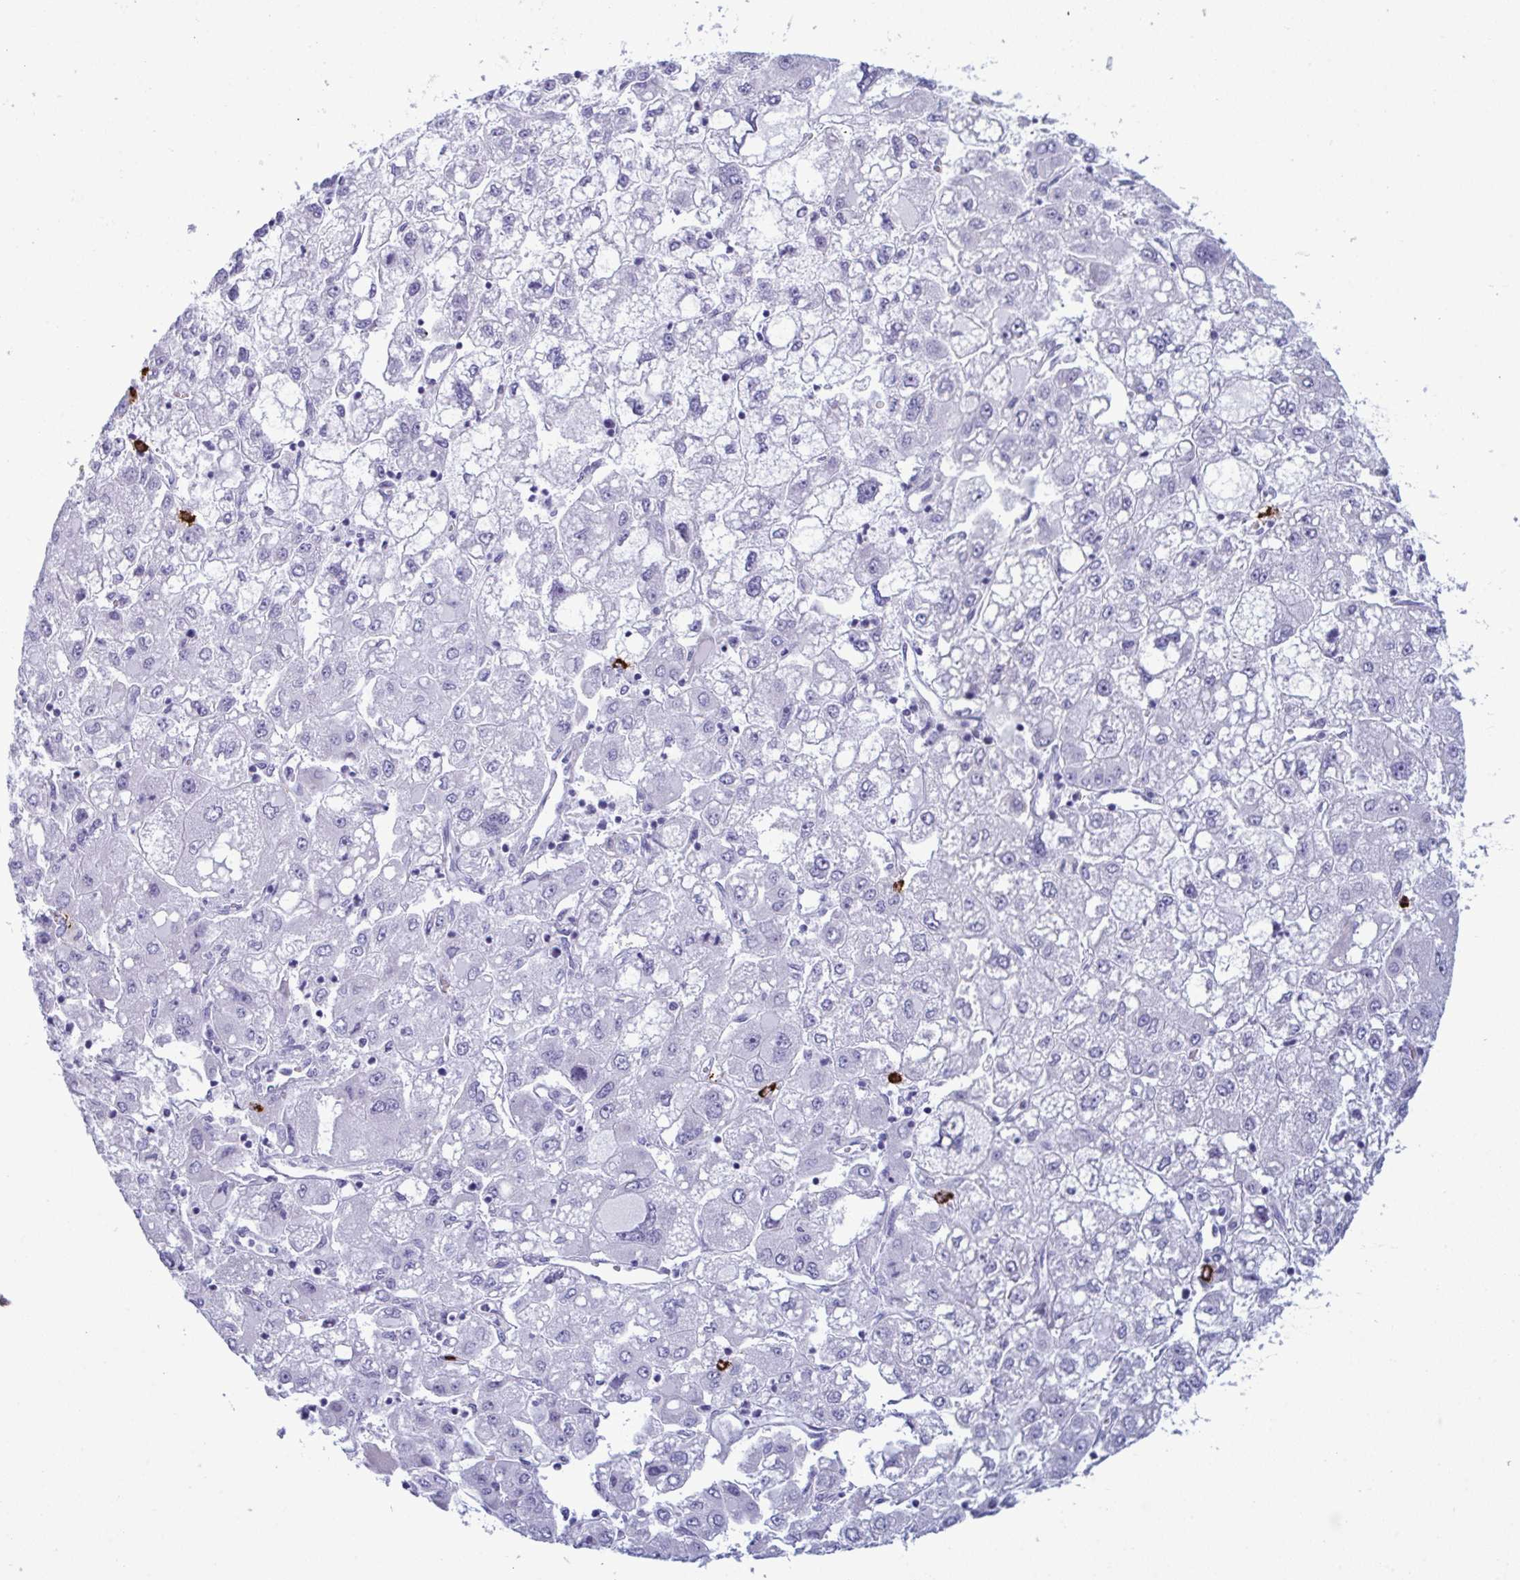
{"staining": {"intensity": "negative", "quantity": "none", "location": "none"}, "tissue": "liver cancer", "cell_type": "Tumor cells", "image_type": "cancer", "snomed": [{"axis": "morphology", "description": "Carcinoma, Hepatocellular, NOS"}, {"axis": "topography", "description": "Liver"}], "caption": "Liver cancer was stained to show a protein in brown. There is no significant expression in tumor cells.", "gene": "ZNF684", "patient": {"sex": "male", "age": 40}}